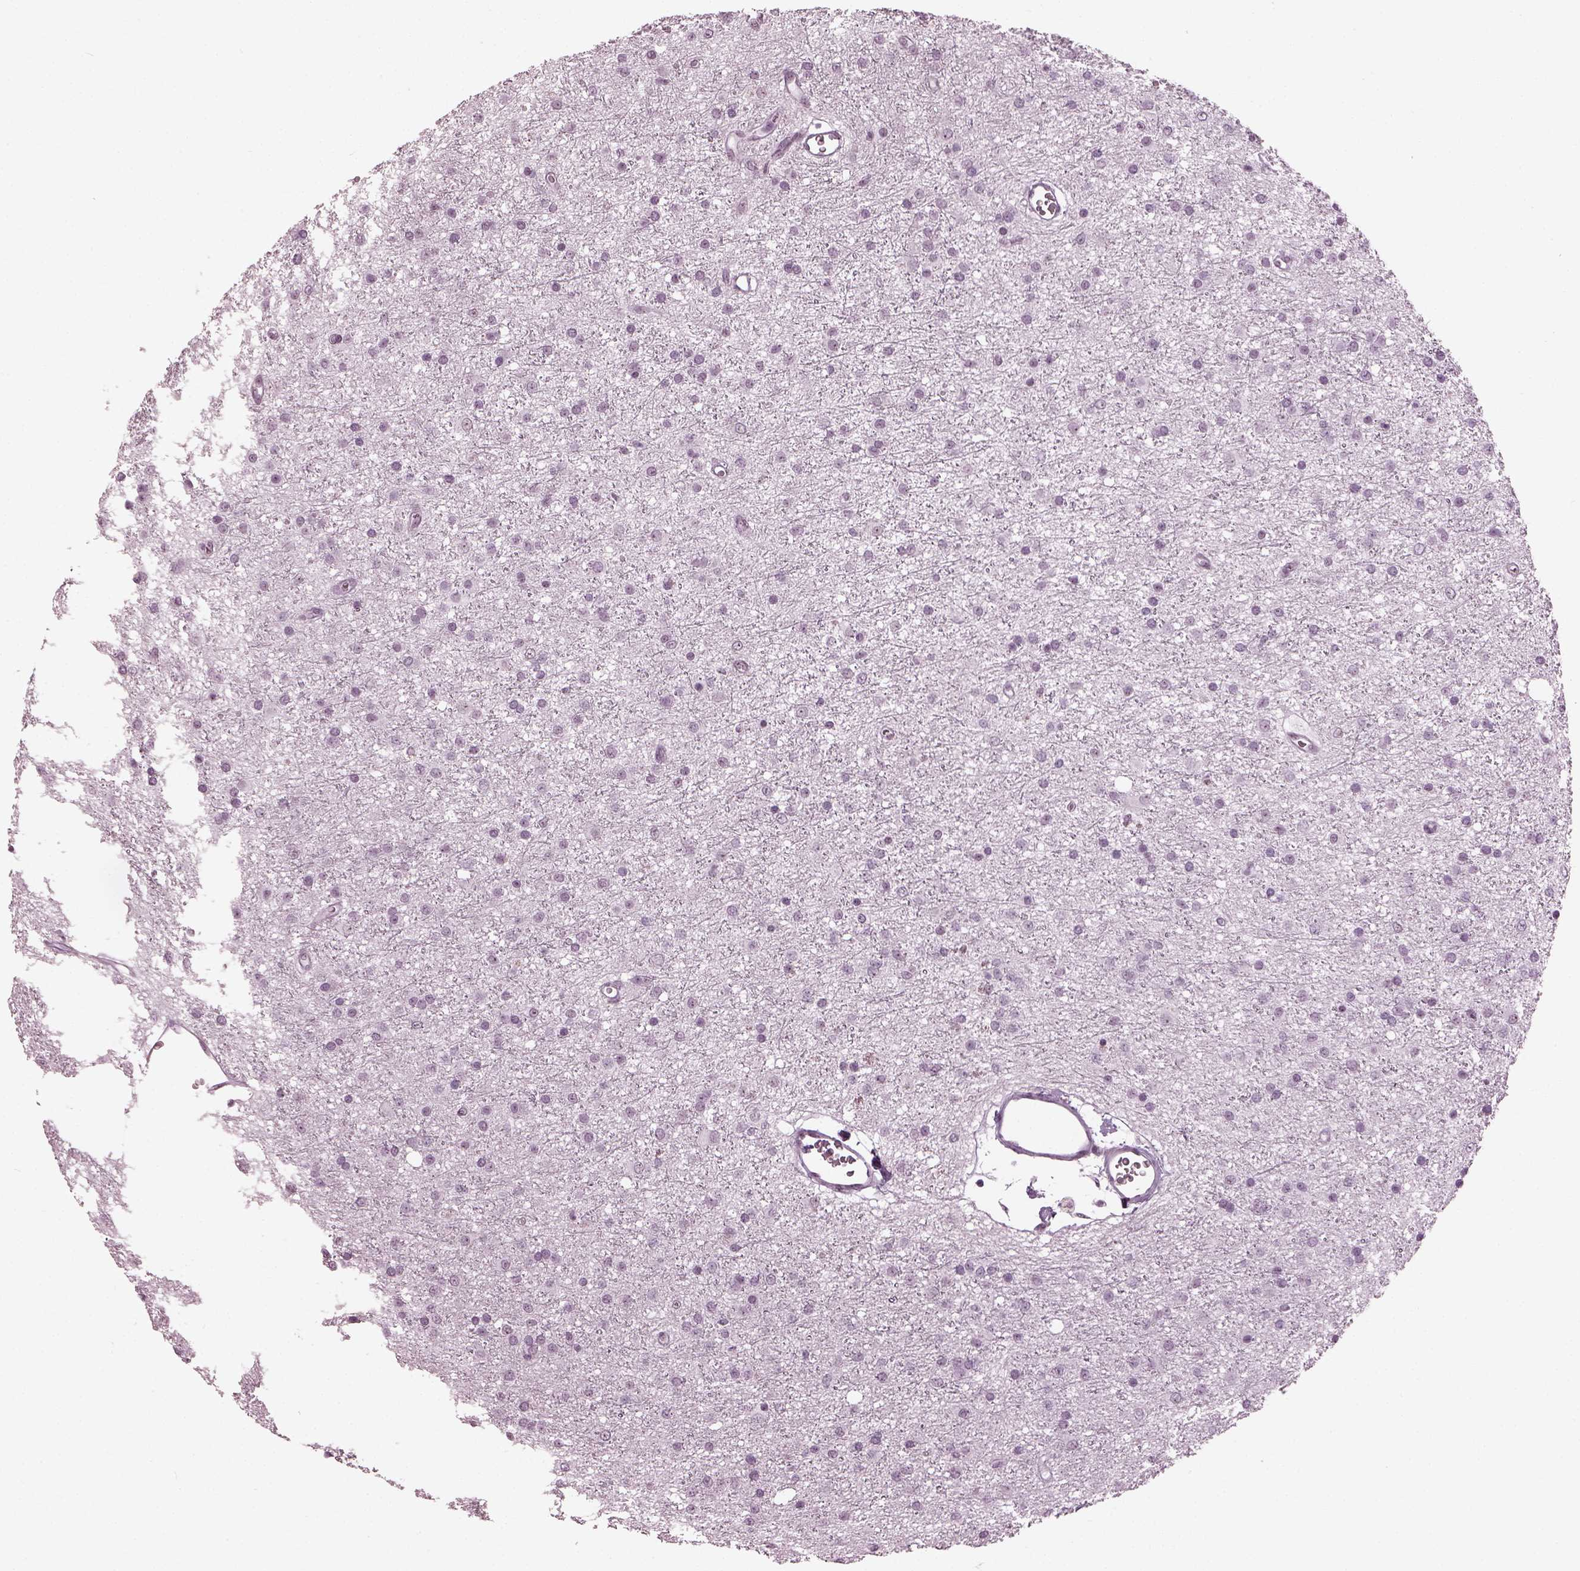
{"staining": {"intensity": "negative", "quantity": "none", "location": "none"}, "tissue": "glioma", "cell_type": "Tumor cells", "image_type": "cancer", "snomed": [{"axis": "morphology", "description": "Glioma, malignant, Low grade"}, {"axis": "topography", "description": "Brain"}], "caption": "IHC image of malignant glioma (low-grade) stained for a protein (brown), which exhibits no staining in tumor cells.", "gene": "ADGRG2", "patient": {"sex": "male", "age": 27}}